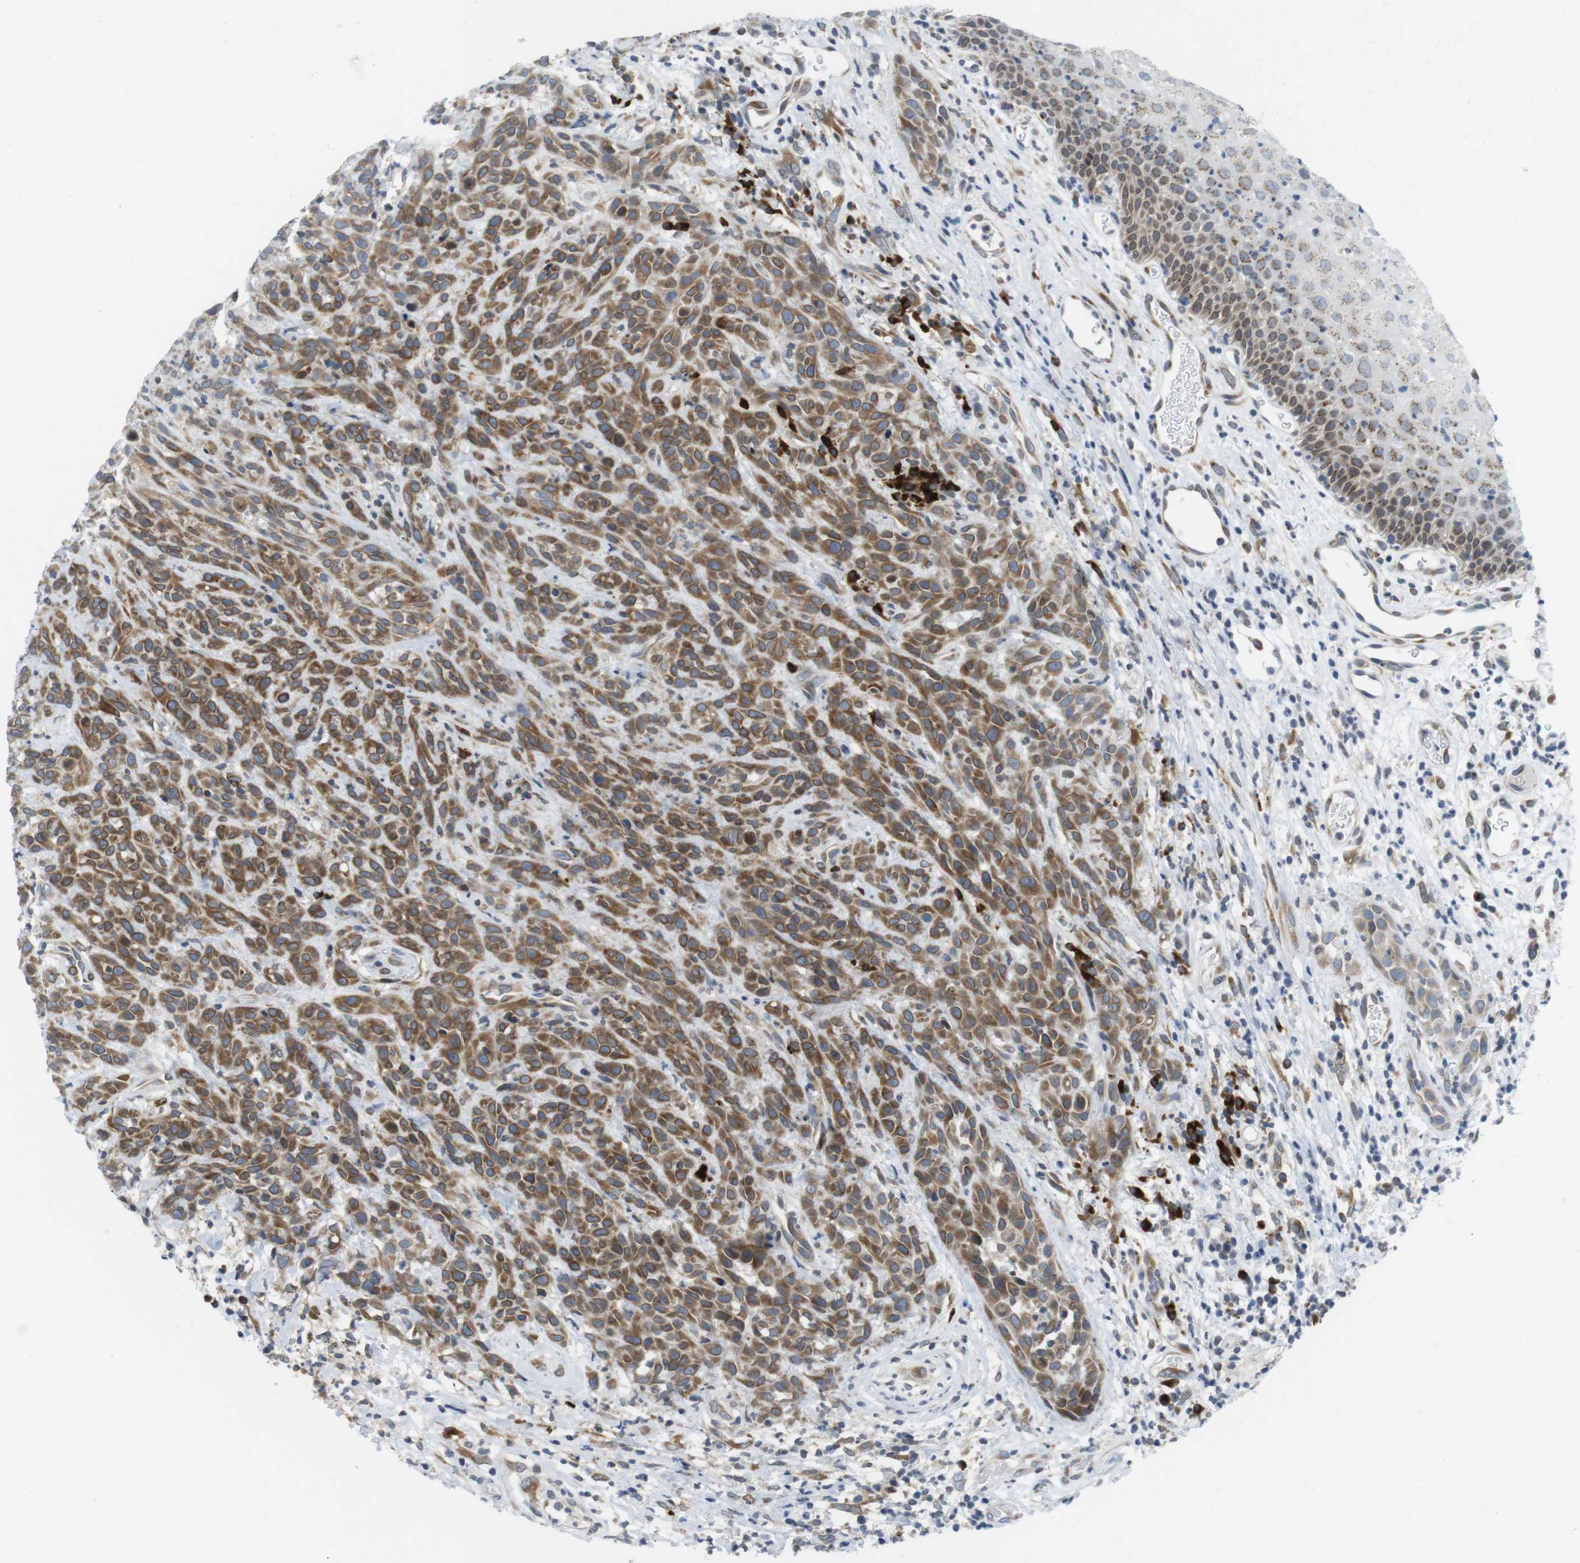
{"staining": {"intensity": "moderate", "quantity": ">75%", "location": "cytoplasmic/membranous"}, "tissue": "head and neck cancer", "cell_type": "Tumor cells", "image_type": "cancer", "snomed": [{"axis": "morphology", "description": "Normal tissue, NOS"}, {"axis": "morphology", "description": "Squamous cell carcinoma, NOS"}, {"axis": "topography", "description": "Cartilage tissue"}, {"axis": "topography", "description": "Head-Neck"}], "caption": "Tumor cells demonstrate moderate cytoplasmic/membranous positivity in about >75% of cells in squamous cell carcinoma (head and neck). (DAB IHC, brown staining for protein, blue staining for nuclei).", "gene": "ERGIC3", "patient": {"sex": "male", "age": 62}}